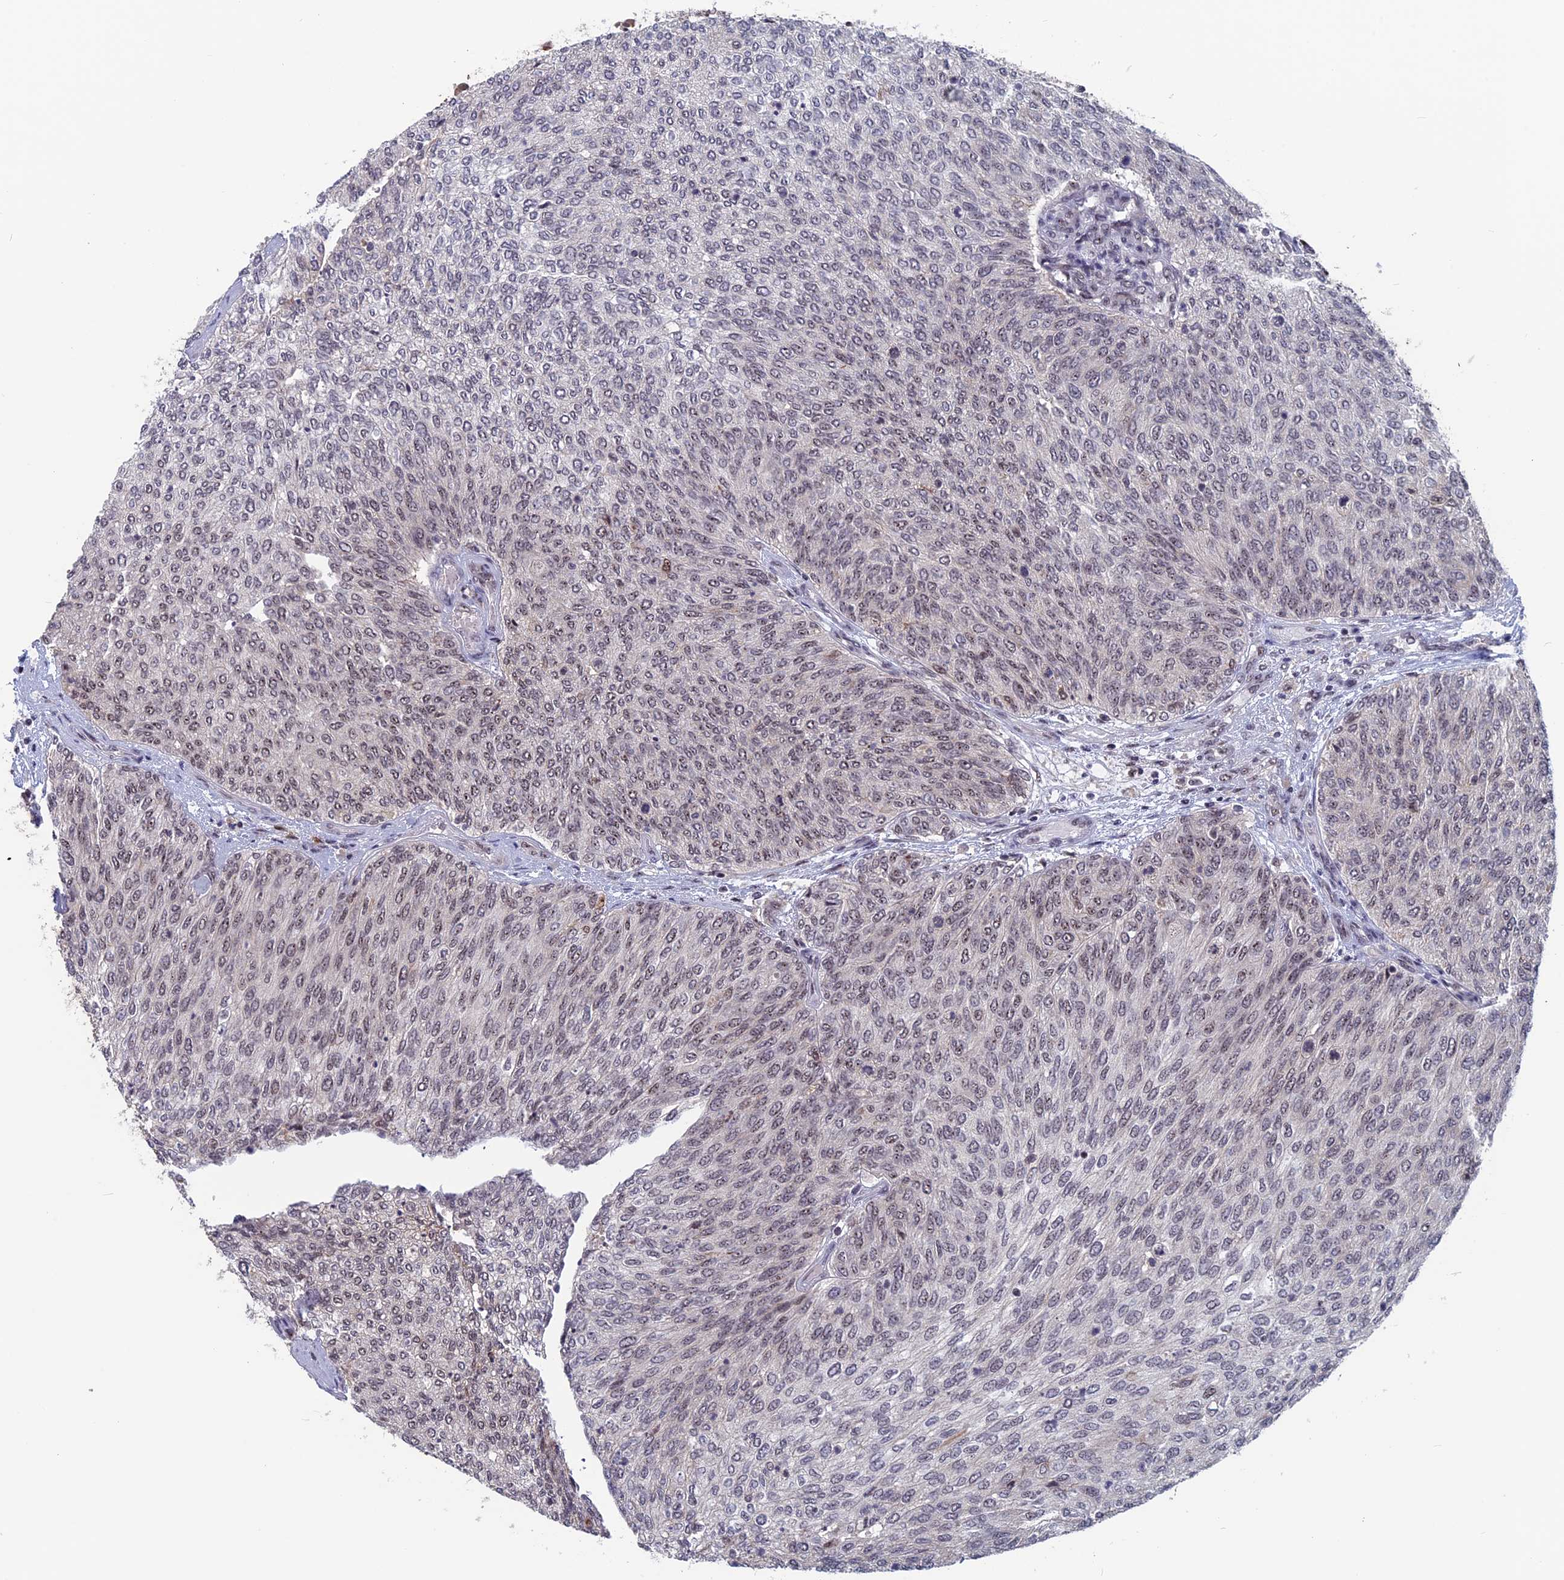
{"staining": {"intensity": "negative", "quantity": "none", "location": "none"}, "tissue": "urothelial cancer", "cell_type": "Tumor cells", "image_type": "cancer", "snomed": [{"axis": "morphology", "description": "Urothelial carcinoma, Low grade"}, {"axis": "topography", "description": "Urinary bladder"}], "caption": "Tumor cells show no significant protein staining in urothelial carcinoma (low-grade). (DAB immunohistochemistry visualized using brightfield microscopy, high magnification).", "gene": "CACTIN", "patient": {"sex": "female", "age": 79}}